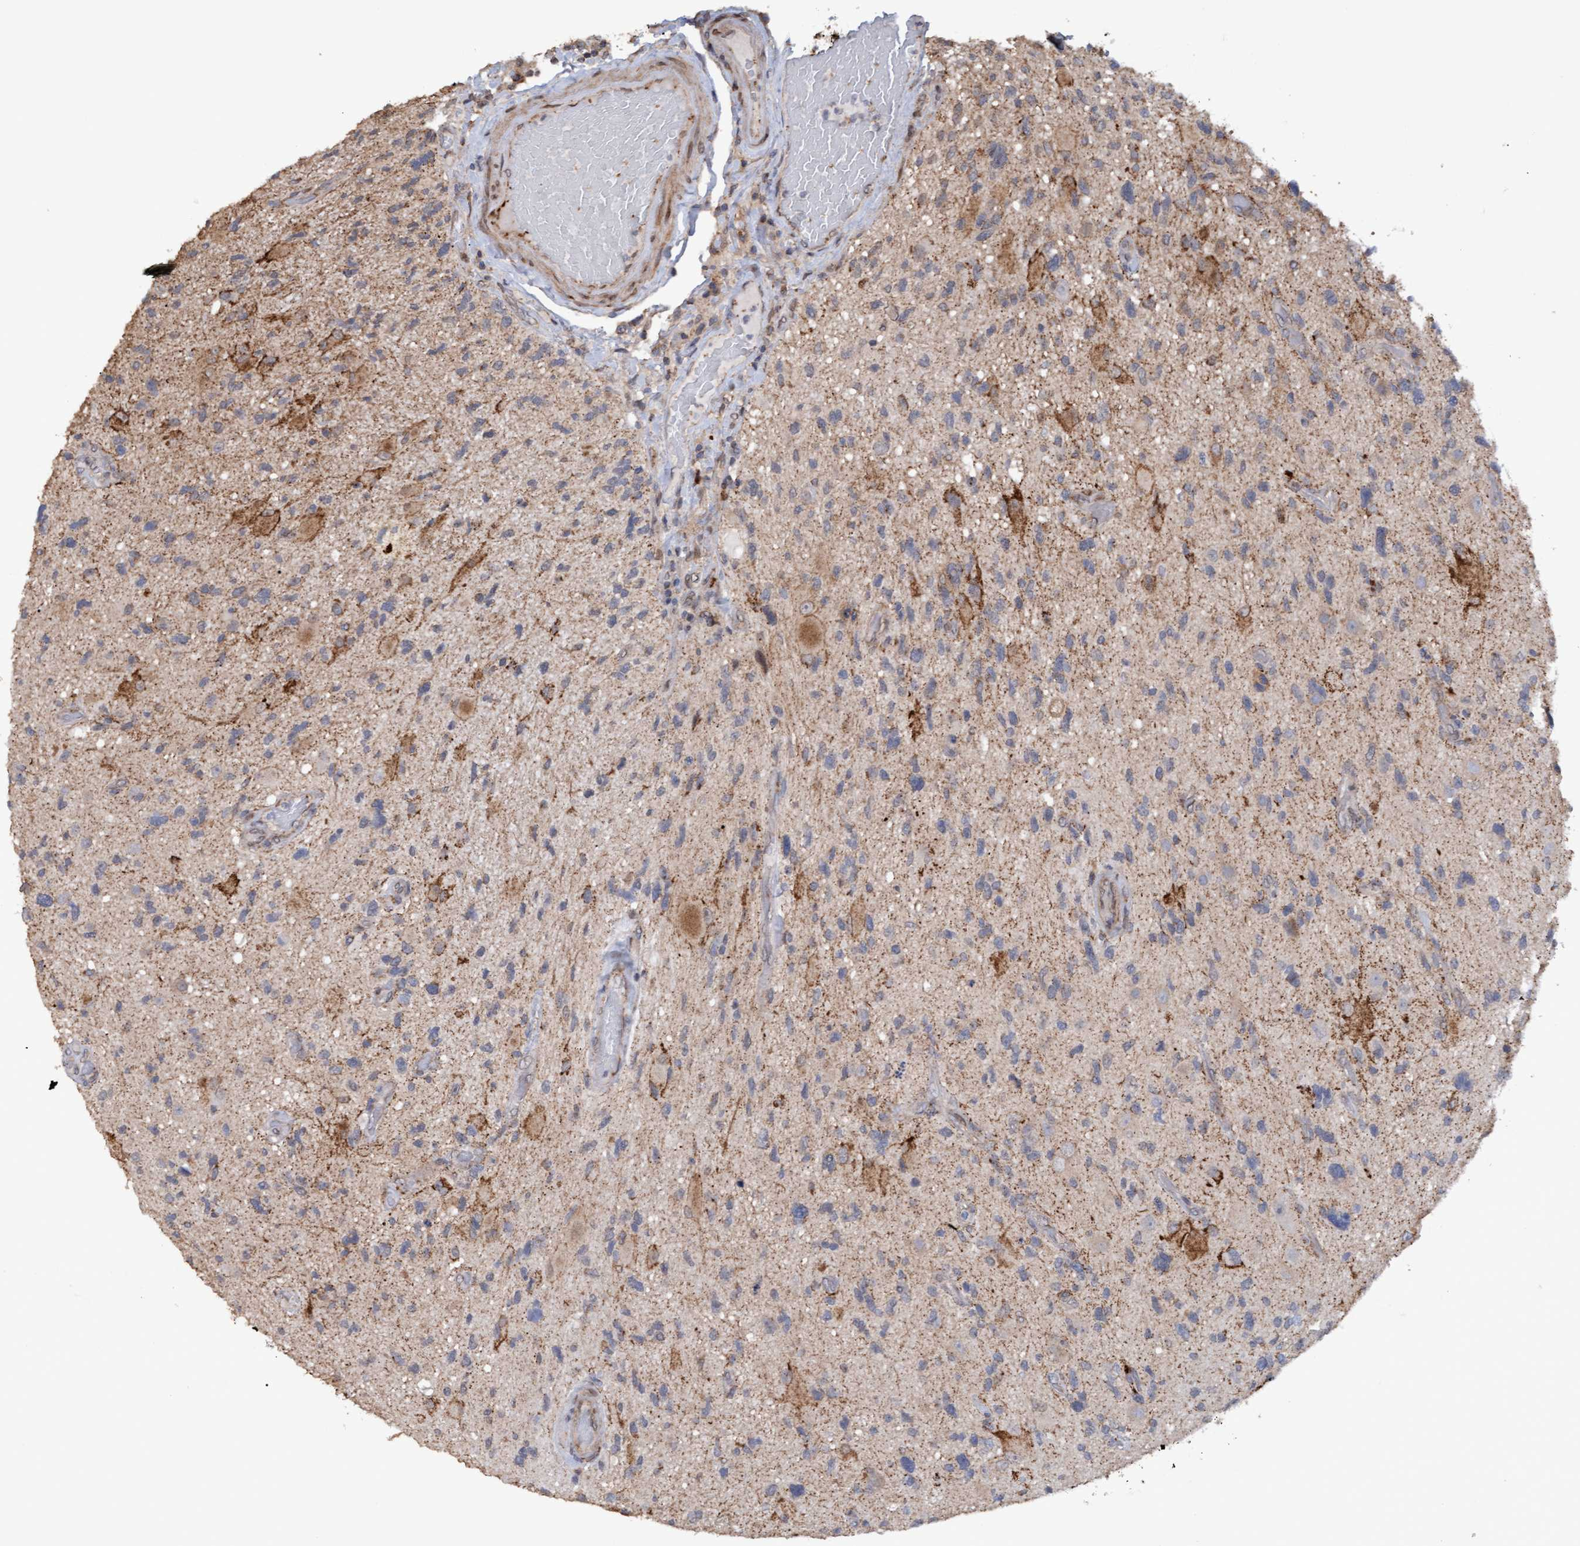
{"staining": {"intensity": "weak", "quantity": "<25%", "location": "cytoplasmic/membranous"}, "tissue": "glioma", "cell_type": "Tumor cells", "image_type": "cancer", "snomed": [{"axis": "morphology", "description": "Glioma, malignant, High grade"}, {"axis": "topography", "description": "Brain"}], "caption": "The photomicrograph shows no staining of tumor cells in malignant high-grade glioma.", "gene": "MGLL", "patient": {"sex": "male", "age": 33}}